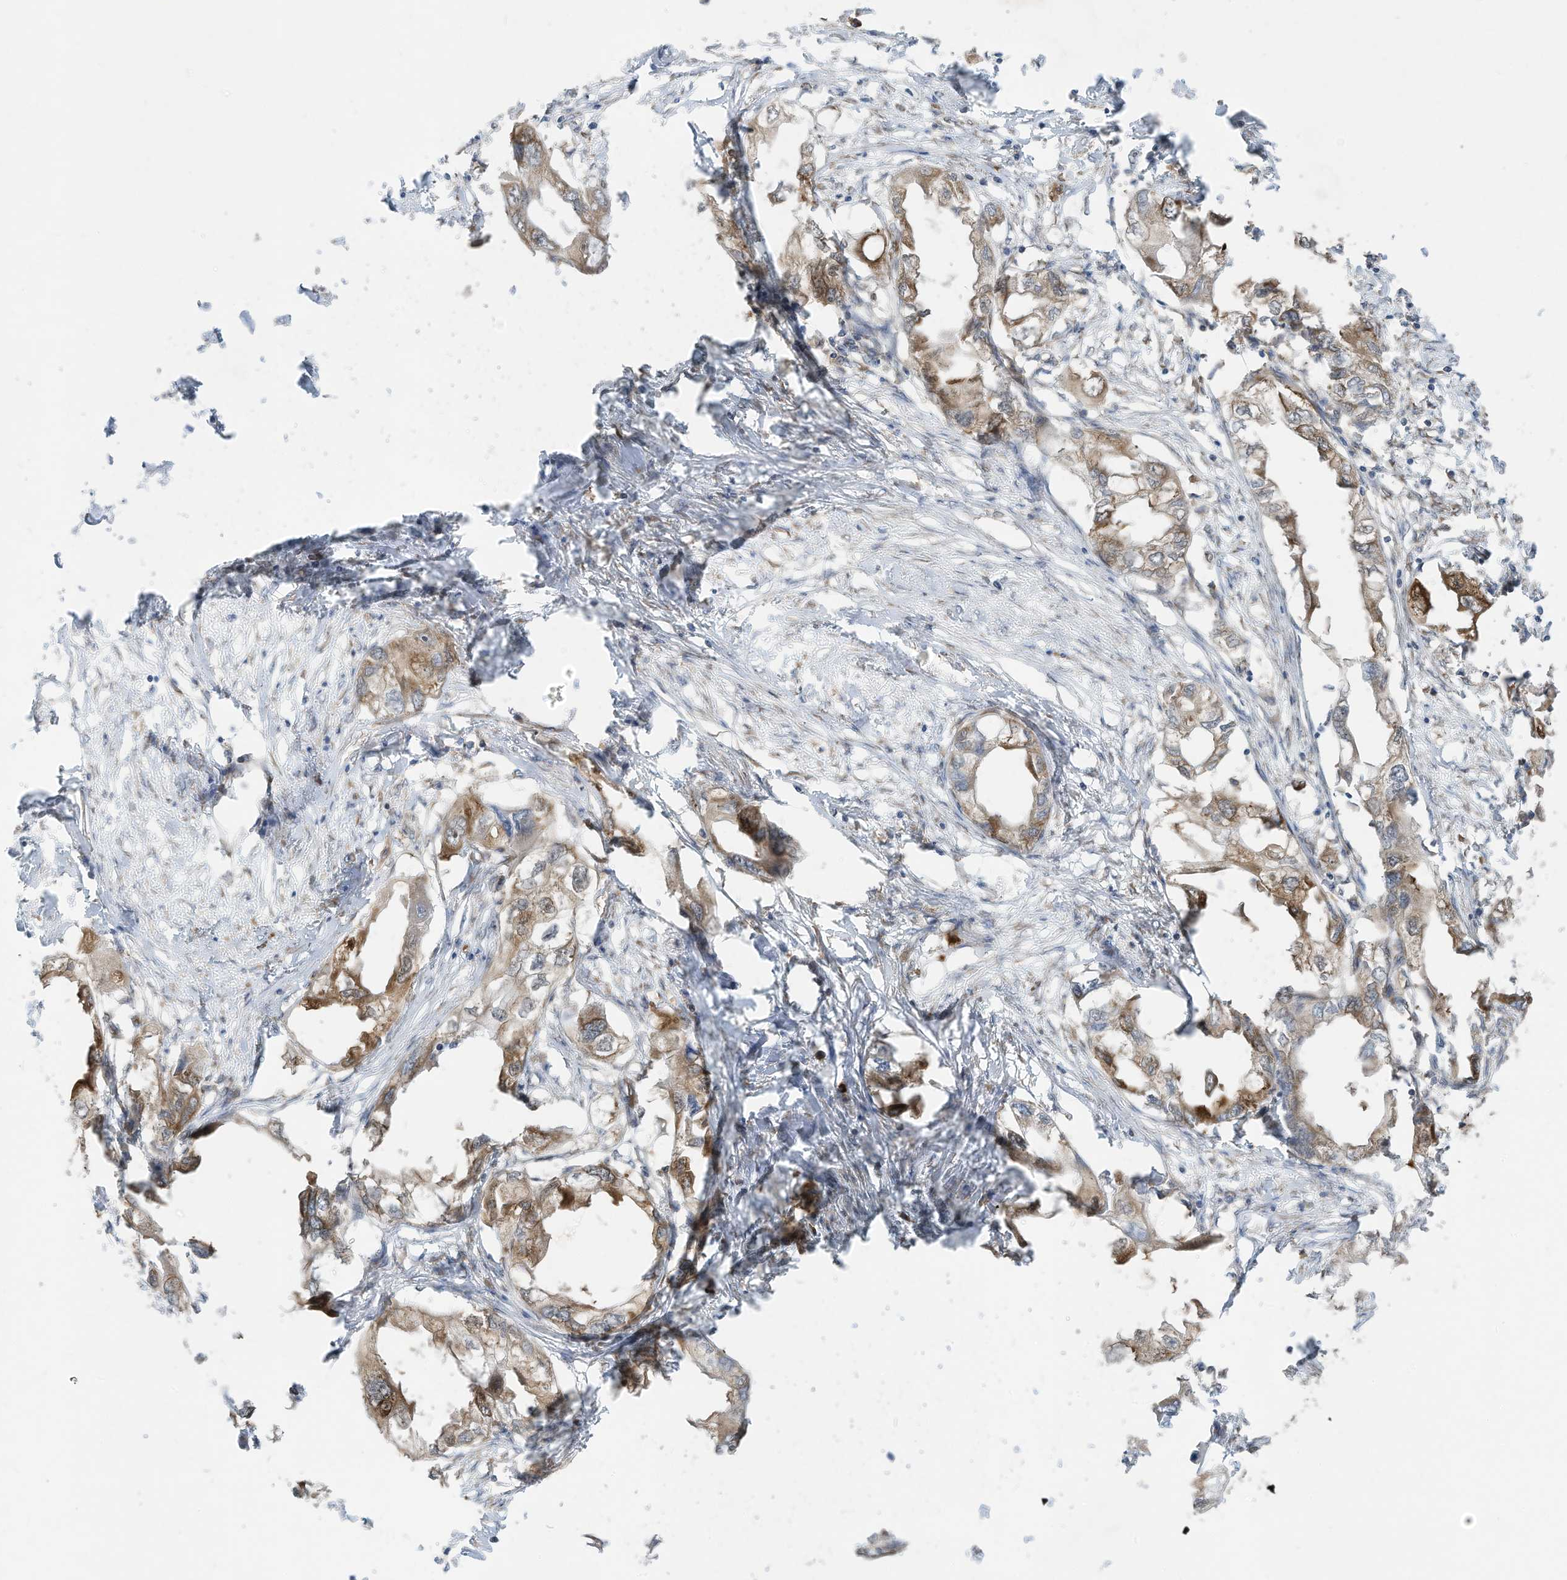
{"staining": {"intensity": "moderate", "quantity": "25%-75%", "location": "cytoplasmic/membranous"}, "tissue": "endometrial cancer", "cell_type": "Tumor cells", "image_type": "cancer", "snomed": [{"axis": "morphology", "description": "Adenocarcinoma, NOS"}, {"axis": "morphology", "description": "Adenocarcinoma, metastatic, NOS"}, {"axis": "topography", "description": "Adipose tissue"}, {"axis": "topography", "description": "Endometrium"}], "caption": "High-magnification brightfield microscopy of endometrial metastatic adenocarcinoma stained with DAB (3,3'-diaminobenzidine) (brown) and counterstained with hematoxylin (blue). tumor cells exhibit moderate cytoplasmic/membranous staining is seen in about25%-75% of cells. The staining was performed using DAB (3,3'-diaminobenzidine), with brown indicating positive protein expression. Nuclei are stained blue with hematoxylin.", "gene": "USE1", "patient": {"sex": "female", "age": 67}}